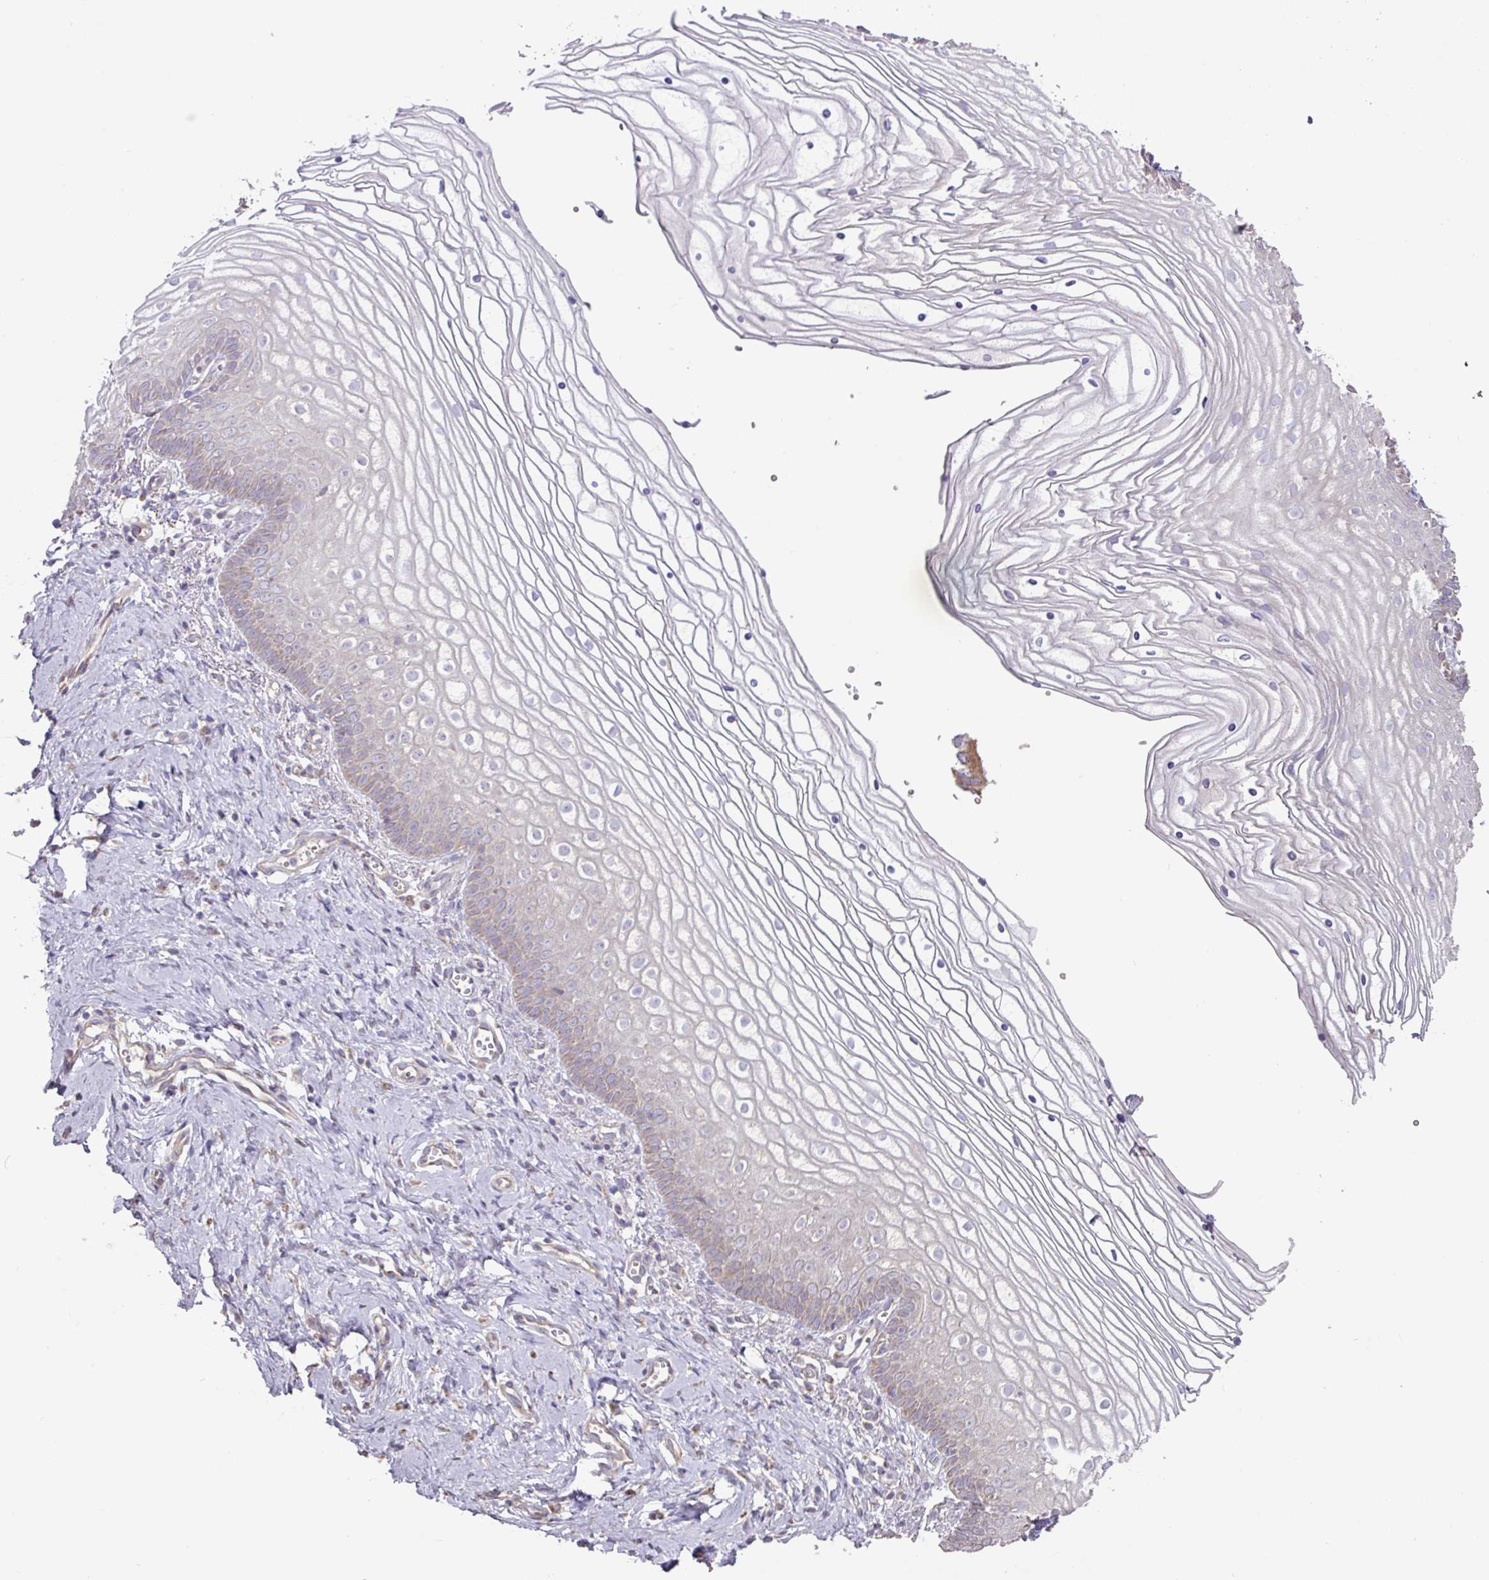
{"staining": {"intensity": "moderate", "quantity": "25%-75%", "location": "cytoplasmic/membranous"}, "tissue": "vagina", "cell_type": "Squamous epithelial cells", "image_type": "normal", "snomed": [{"axis": "morphology", "description": "Normal tissue, NOS"}, {"axis": "topography", "description": "Vagina"}], "caption": "This image displays immunohistochemistry (IHC) staining of normal vagina, with medium moderate cytoplasmic/membranous staining in about 25%-75% of squamous epithelial cells.", "gene": "MRRF", "patient": {"sex": "female", "age": 56}}